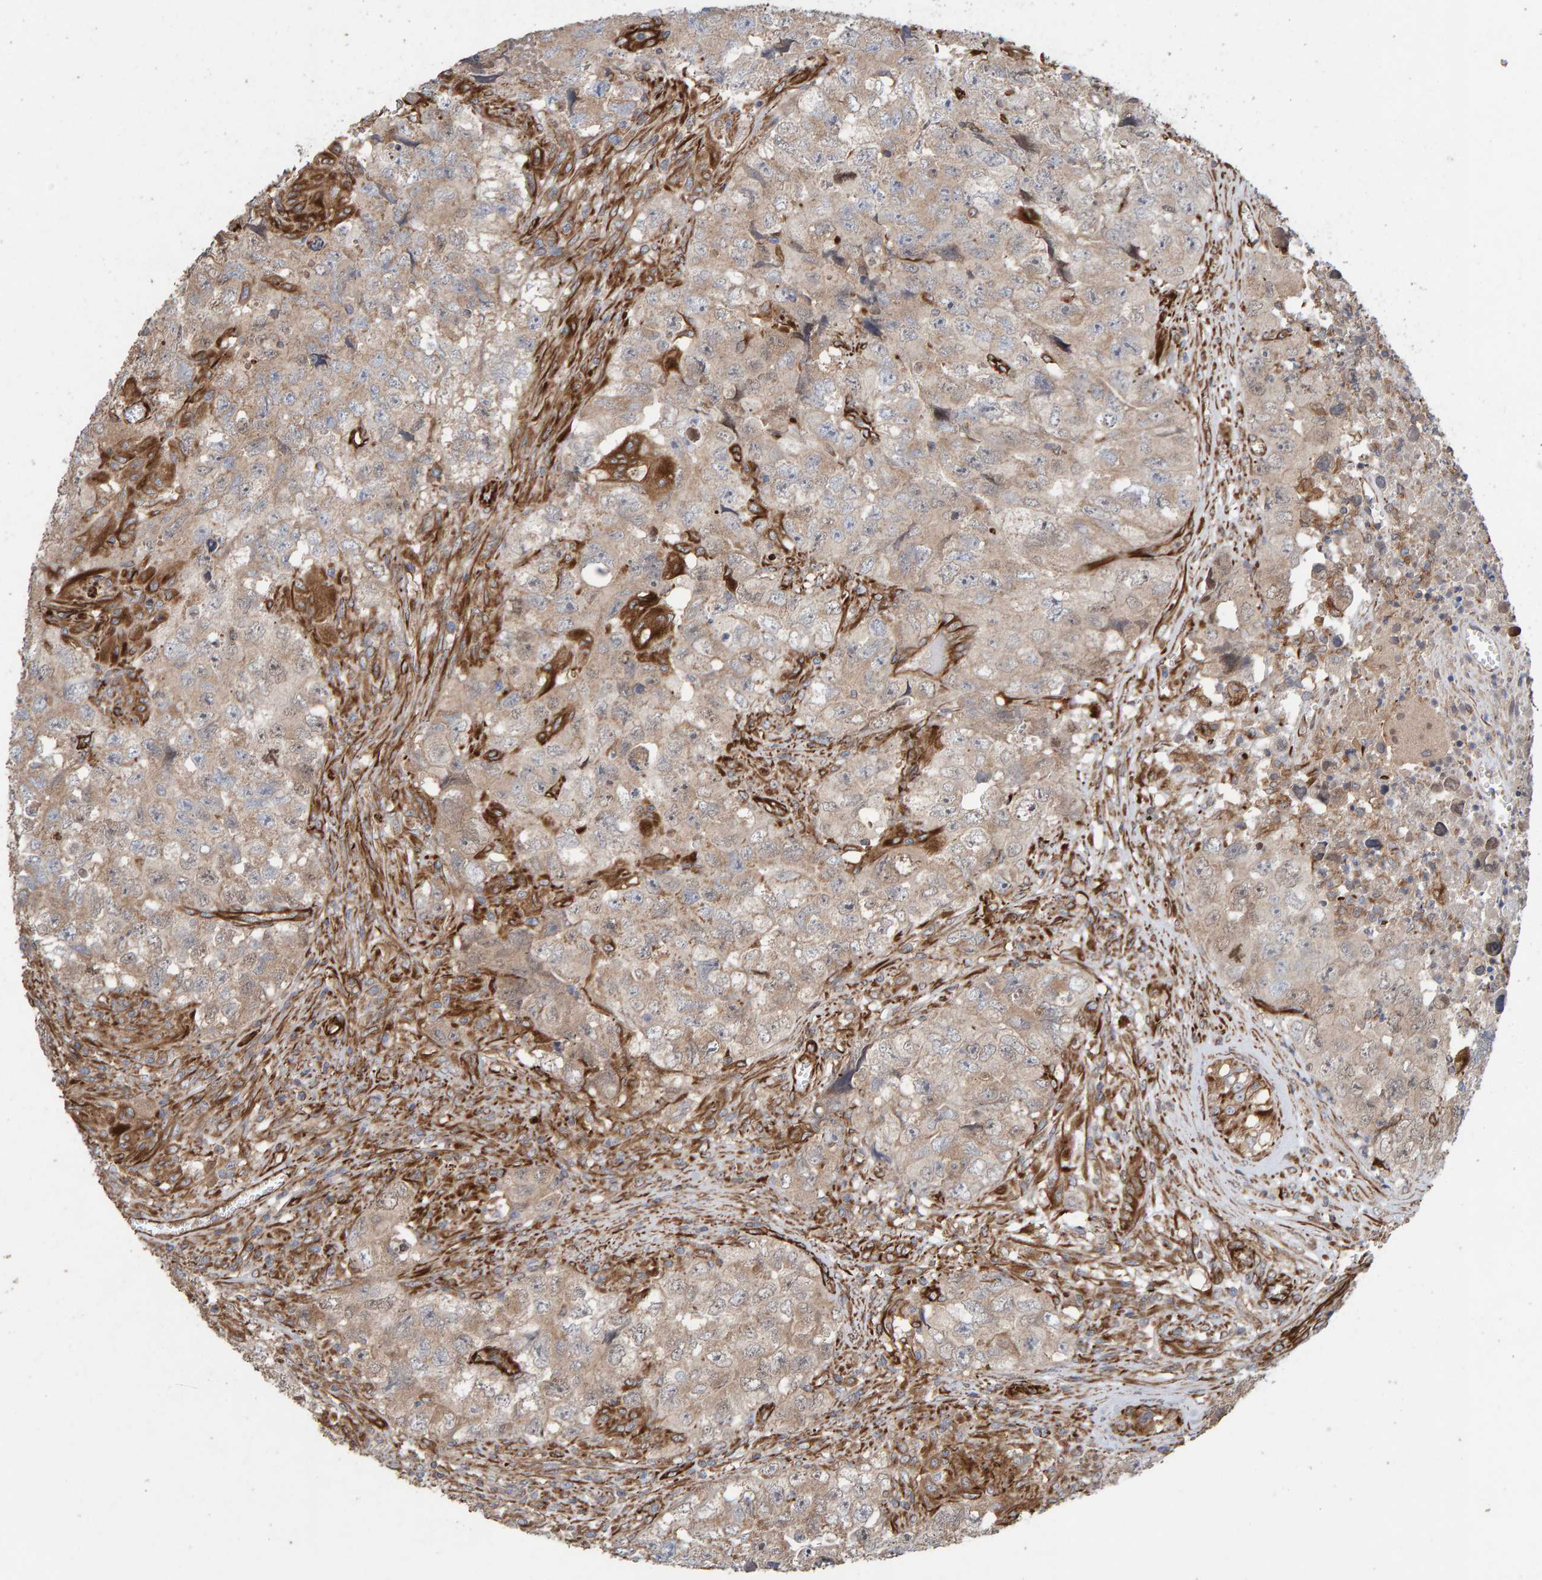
{"staining": {"intensity": "weak", "quantity": ">75%", "location": "cytoplasmic/membranous"}, "tissue": "testis cancer", "cell_type": "Tumor cells", "image_type": "cancer", "snomed": [{"axis": "morphology", "description": "Seminoma, NOS"}, {"axis": "morphology", "description": "Carcinoma, Embryonal, NOS"}, {"axis": "topography", "description": "Testis"}], "caption": "The immunohistochemical stain labels weak cytoplasmic/membranous staining in tumor cells of testis cancer (seminoma) tissue.", "gene": "ZNF347", "patient": {"sex": "male", "age": 43}}